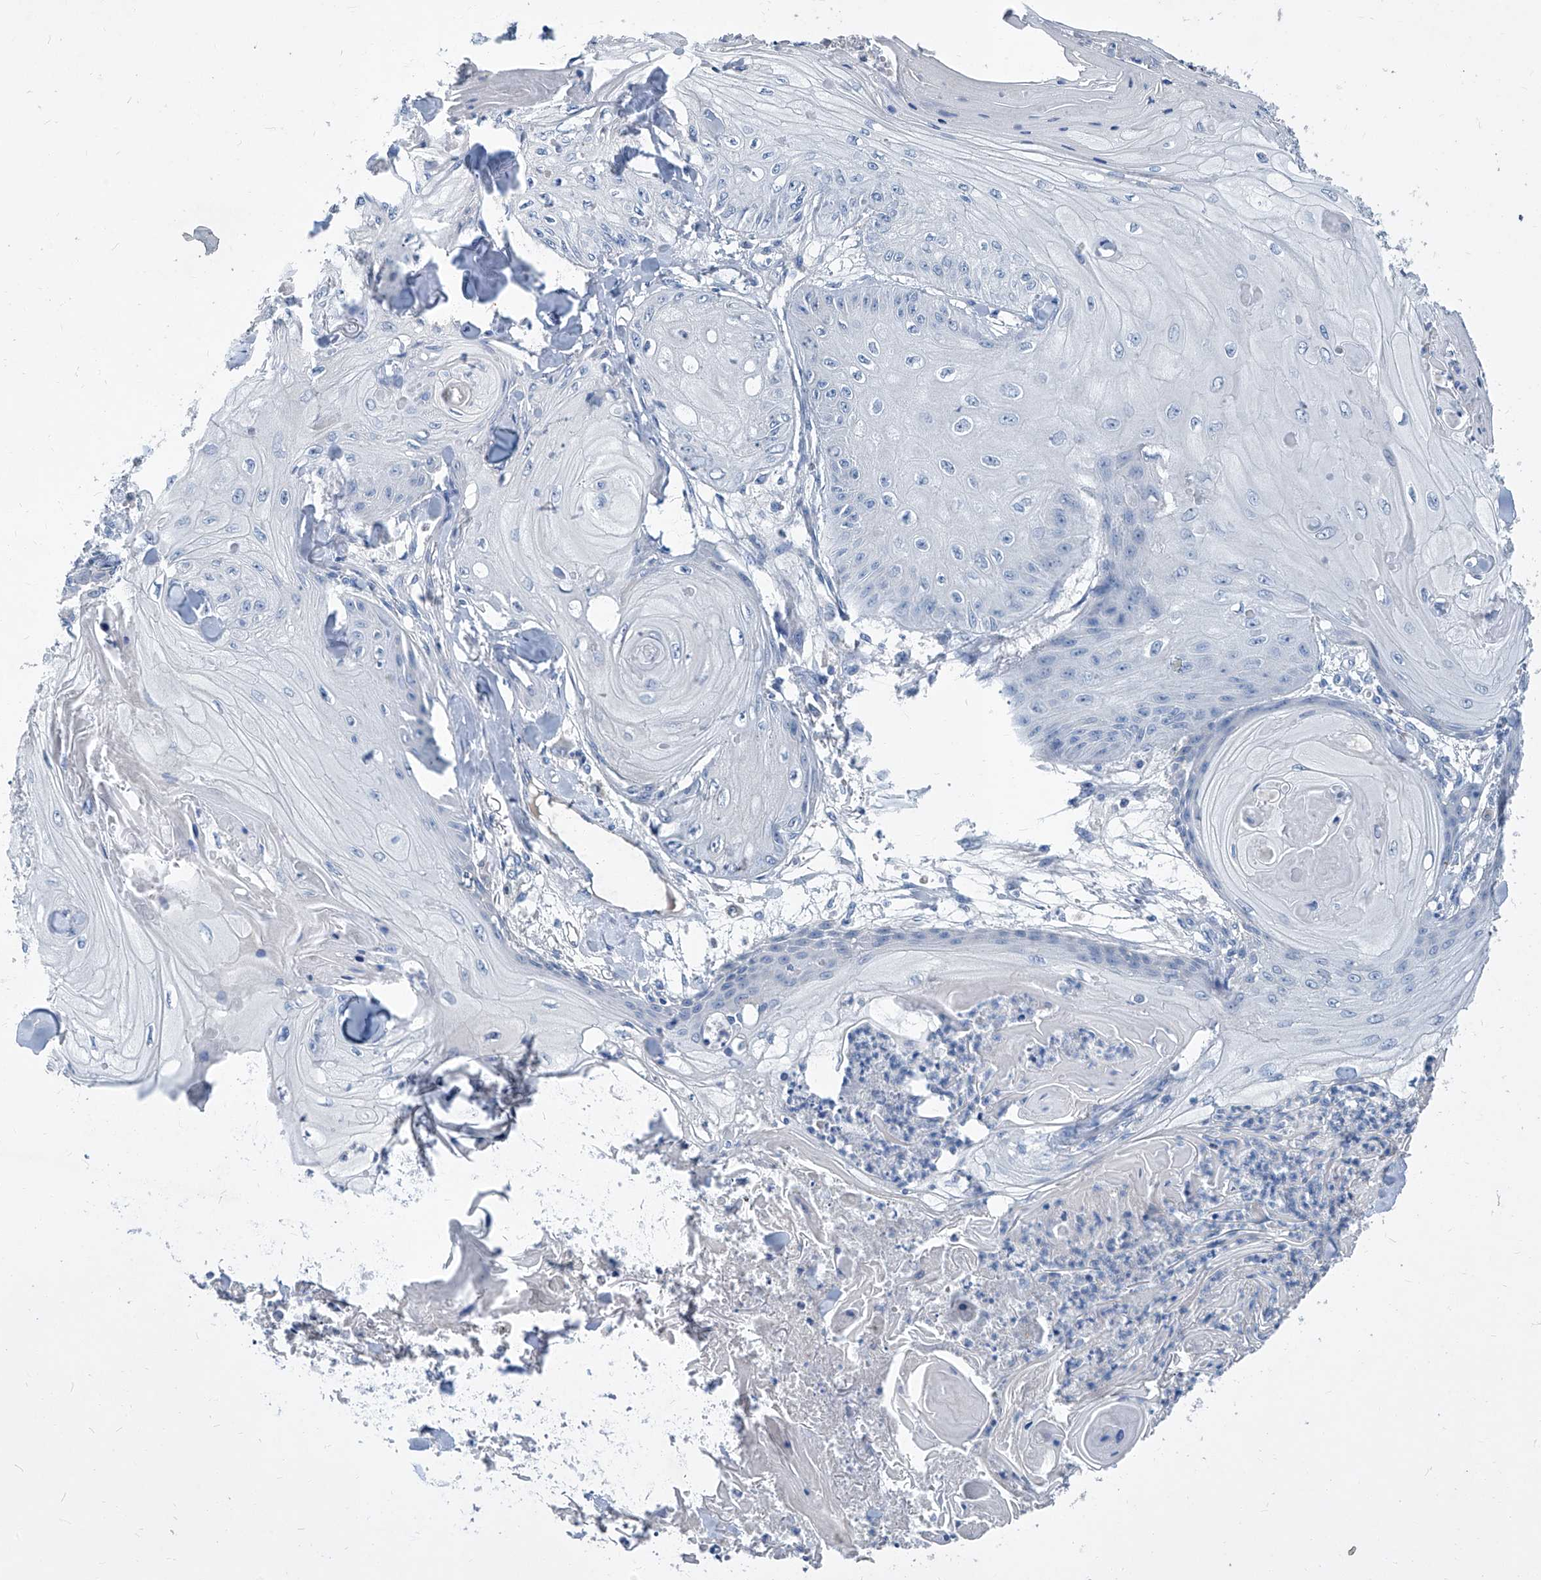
{"staining": {"intensity": "negative", "quantity": "none", "location": "none"}, "tissue": "skin cancer", "cell_type": "Tumor cells", "image_type": "cancer", "snomed": [{"axis": "morphology", "description": "Squamous cell carcinoma, NOS"}, {"axis": "topography", "description": "Skin"}], "caption": "This is an immunohistochemistry (IHC) micrograph of skin cancer. There is no positivity in tumor cells.", "gene": "MTARC1", "patient": {"sex": "male", "age": 74}}